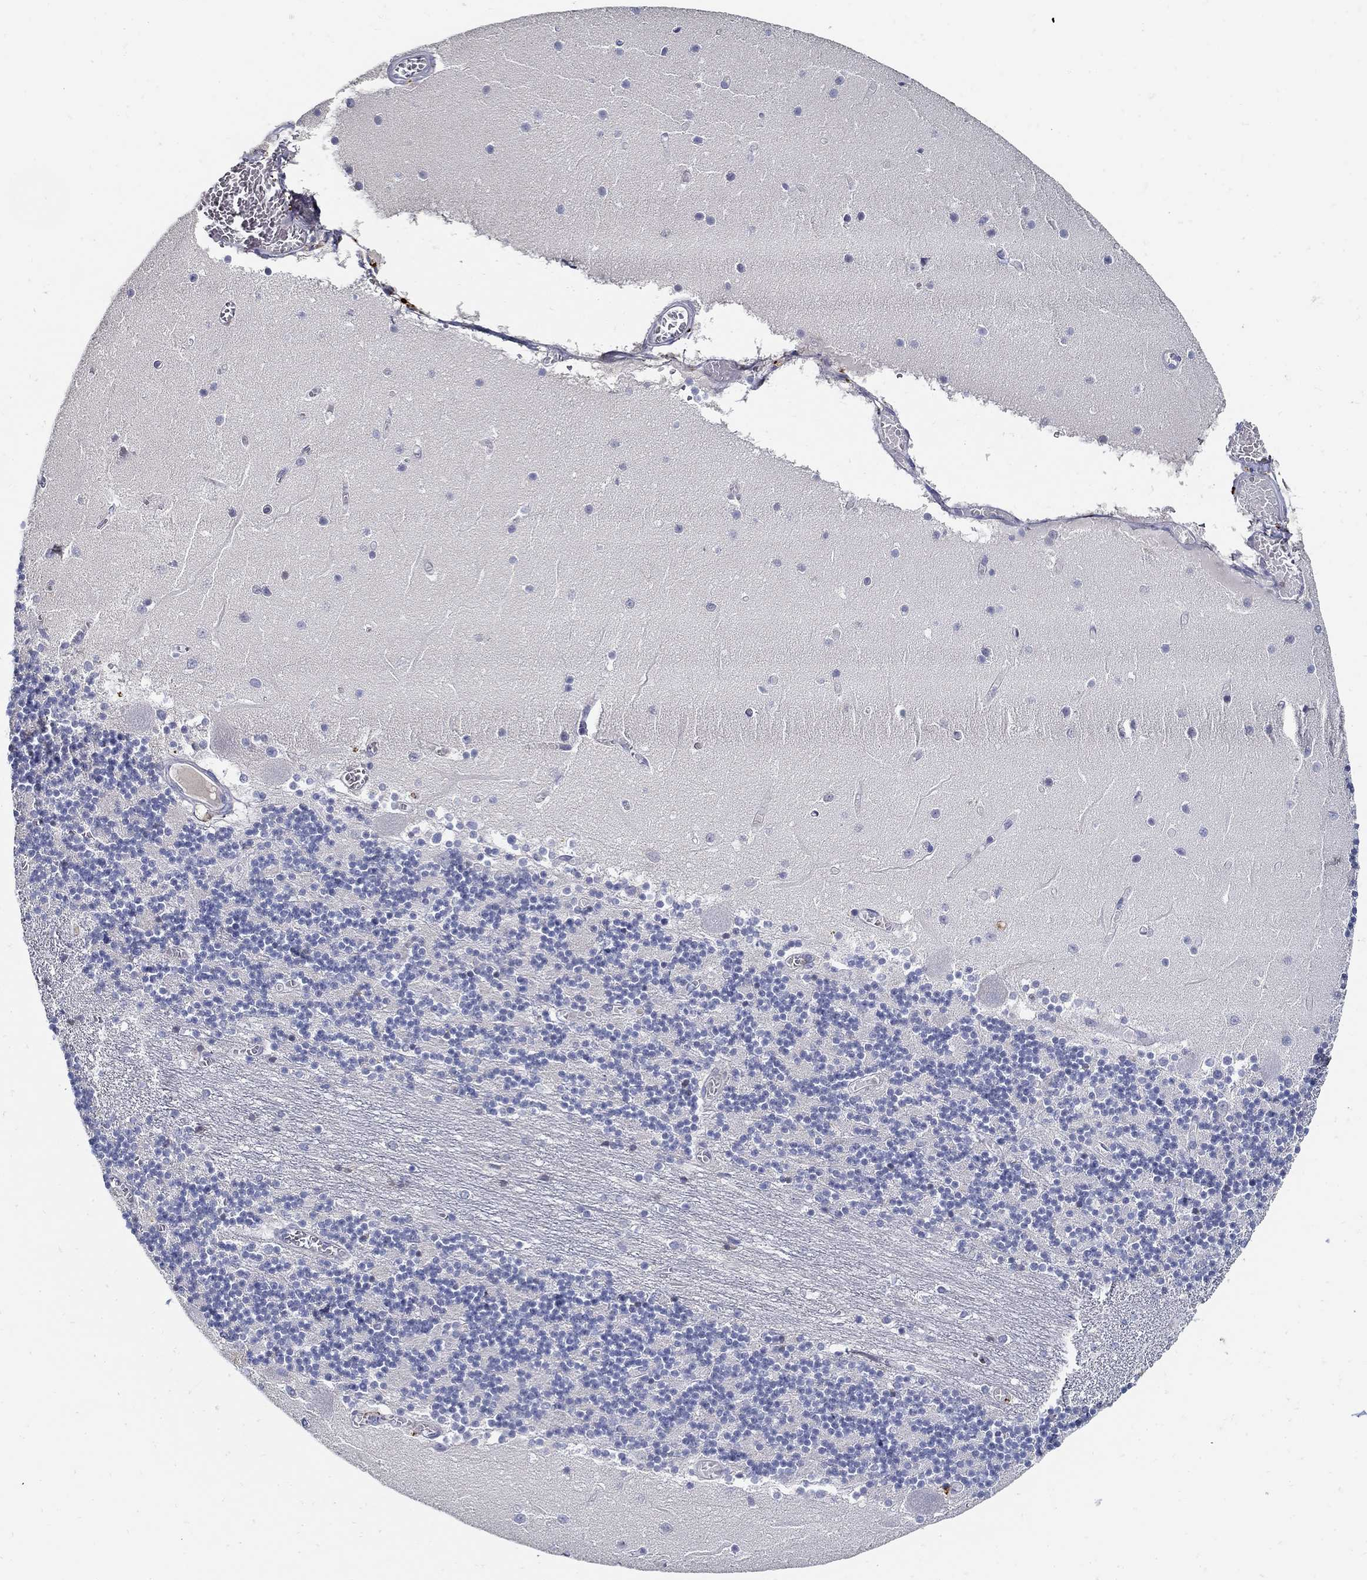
{"staining": {"intensity": "negative", "quantity": "none", "location": "none"}, "tissue": "cerebellum", "cell_type": "Cells in granular layer", "image_type": "normal", "snomed": [{"axis": "morphology", "description": "Normal tissue, NOS"}, {"axis": "topography", "description": "Cerebellum"}], "caption": "DAB (3,3'-diaminobenzidine) immunohistochemical staining of unremarkable human cerebellum reveals no significant staining in cells in granular layer.", "gene": "TGFBI", "patient": {"sex": "female", "age": 28}}